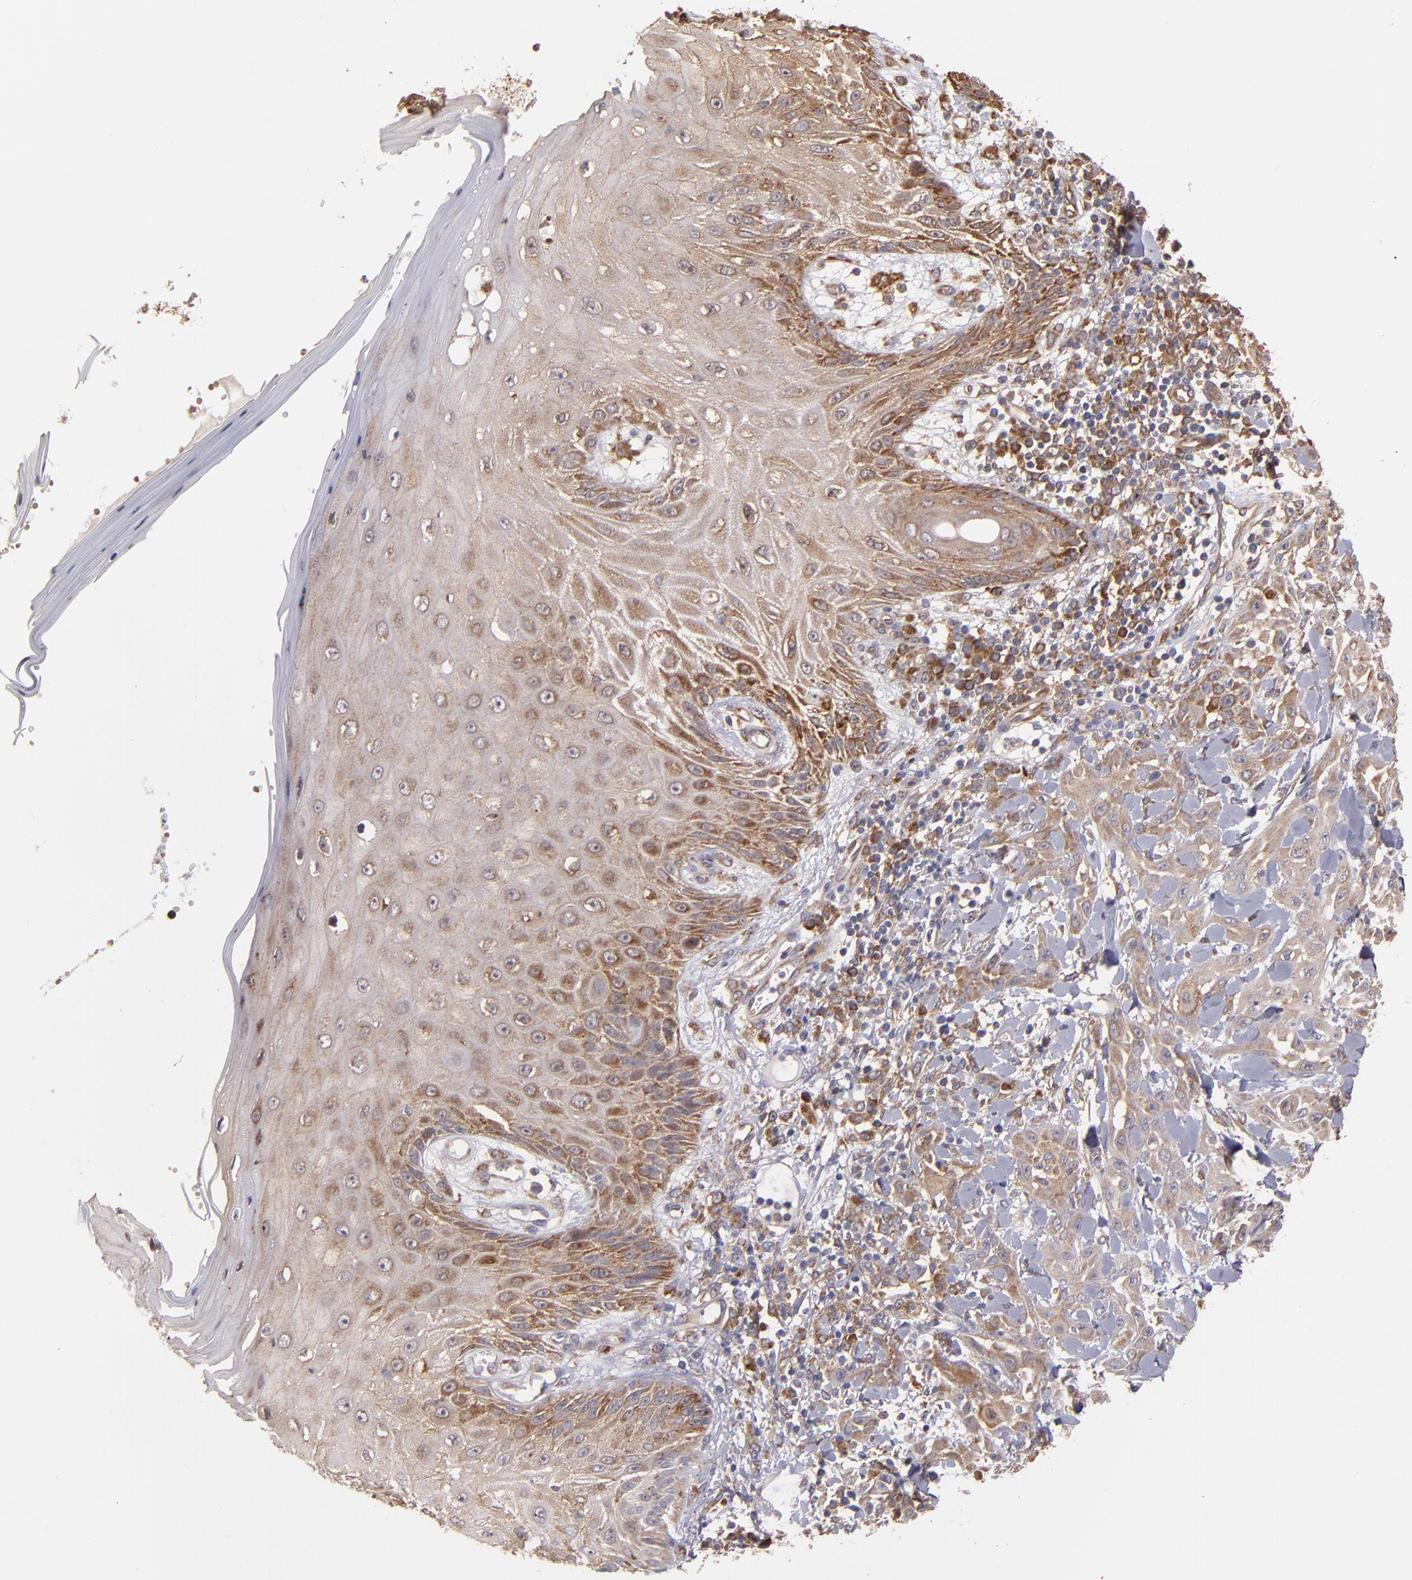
{"staining": {"intensity": "weak", "quantity": ">75%", "location": "cytoplasmic/membranous"}, "tissue": "skin cancer", "cell_type": "Tumor cells", "image_type": "cancer", "snomed": [{"axis": "morphology", "description": "Squamous cell carcinoma, NOS"}, {"axis": "topography", "description": "Skin"}], "caption": "Approximately >75% of tumor cells in human skin cancer demonstrate weak cytoplasmic/membranous protein staining as visualized by brown immunohistochemical staining.", "gene": "IFIH1", "patient": {"sex": "male", "age": 24}}